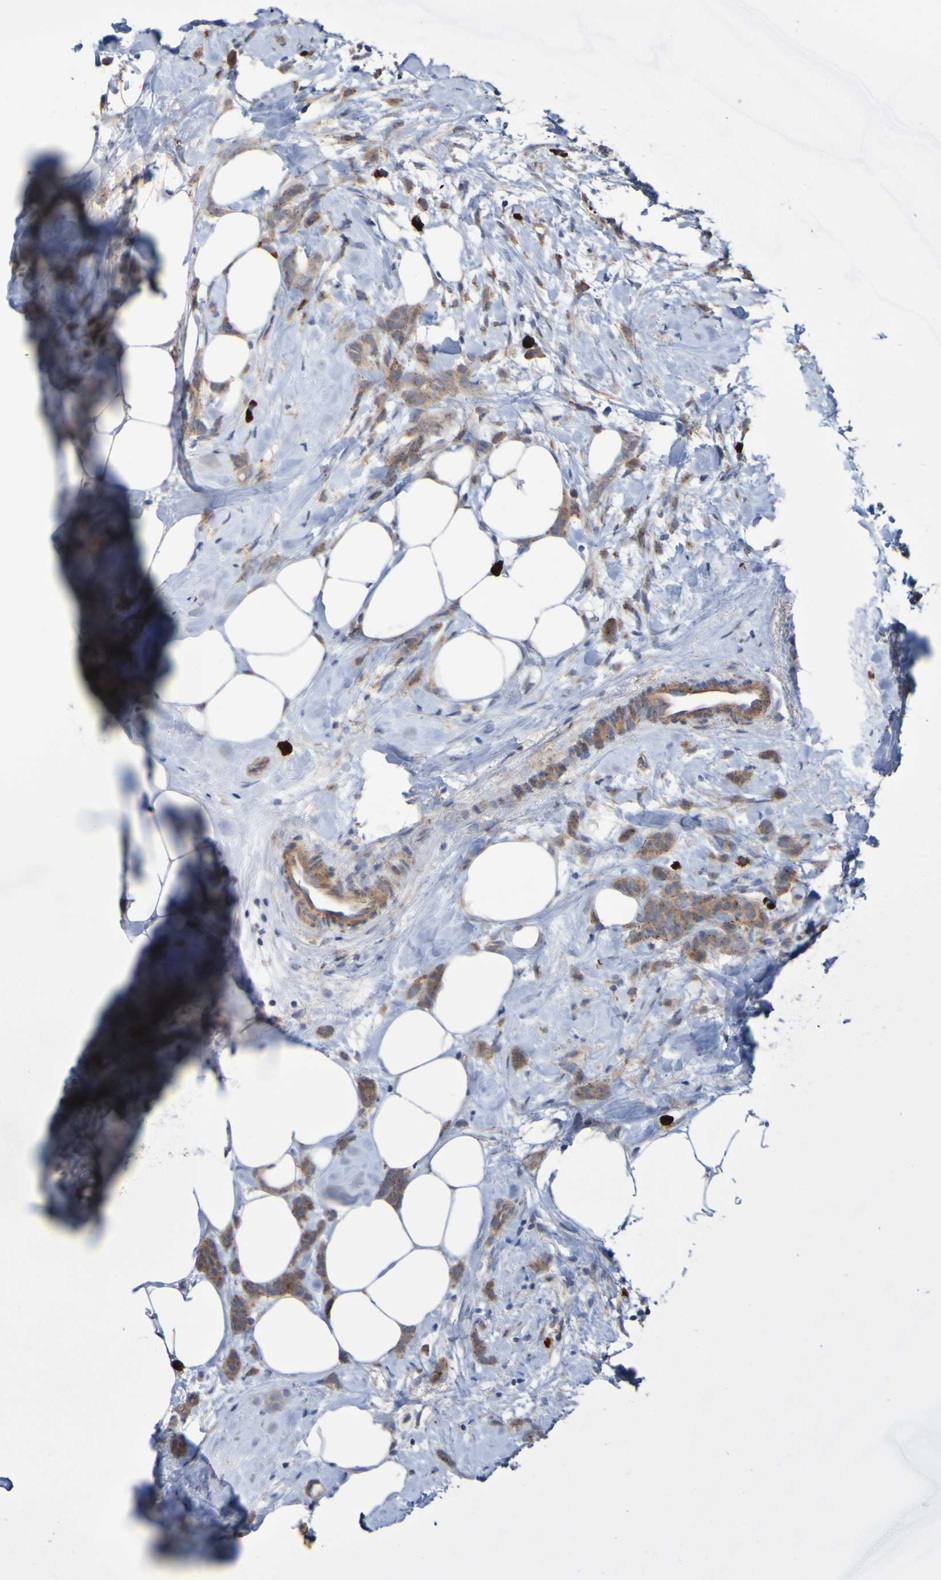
{"staining": {"intensity": "moderate", "quantity": ">75%", "location": "cytoplasmic/membranous"}, "tissue": "breast cancer", "cell_type": "Tumor cells", "image_type": "cancer", "snomed": [{"axis": "morphology", "description": "Lobular carcinoma, in situ"}, {"axis": "morphology", "description": "Lobular carcinoma"}, {"axis": "topography", "description": "Breast"}], "caption": "Protein staining of breast lobular carcinoma tissue exhibits moderate cytoplasmic/membranous expression in approximately >75% of tumor cells. The protein is stained brown, and the nuclei are stained in blue (DAB IHC with brightfield microscopy, high magnification).", "gene": "ANGPT4", "patient": {"sex": "female", "age": 41}}